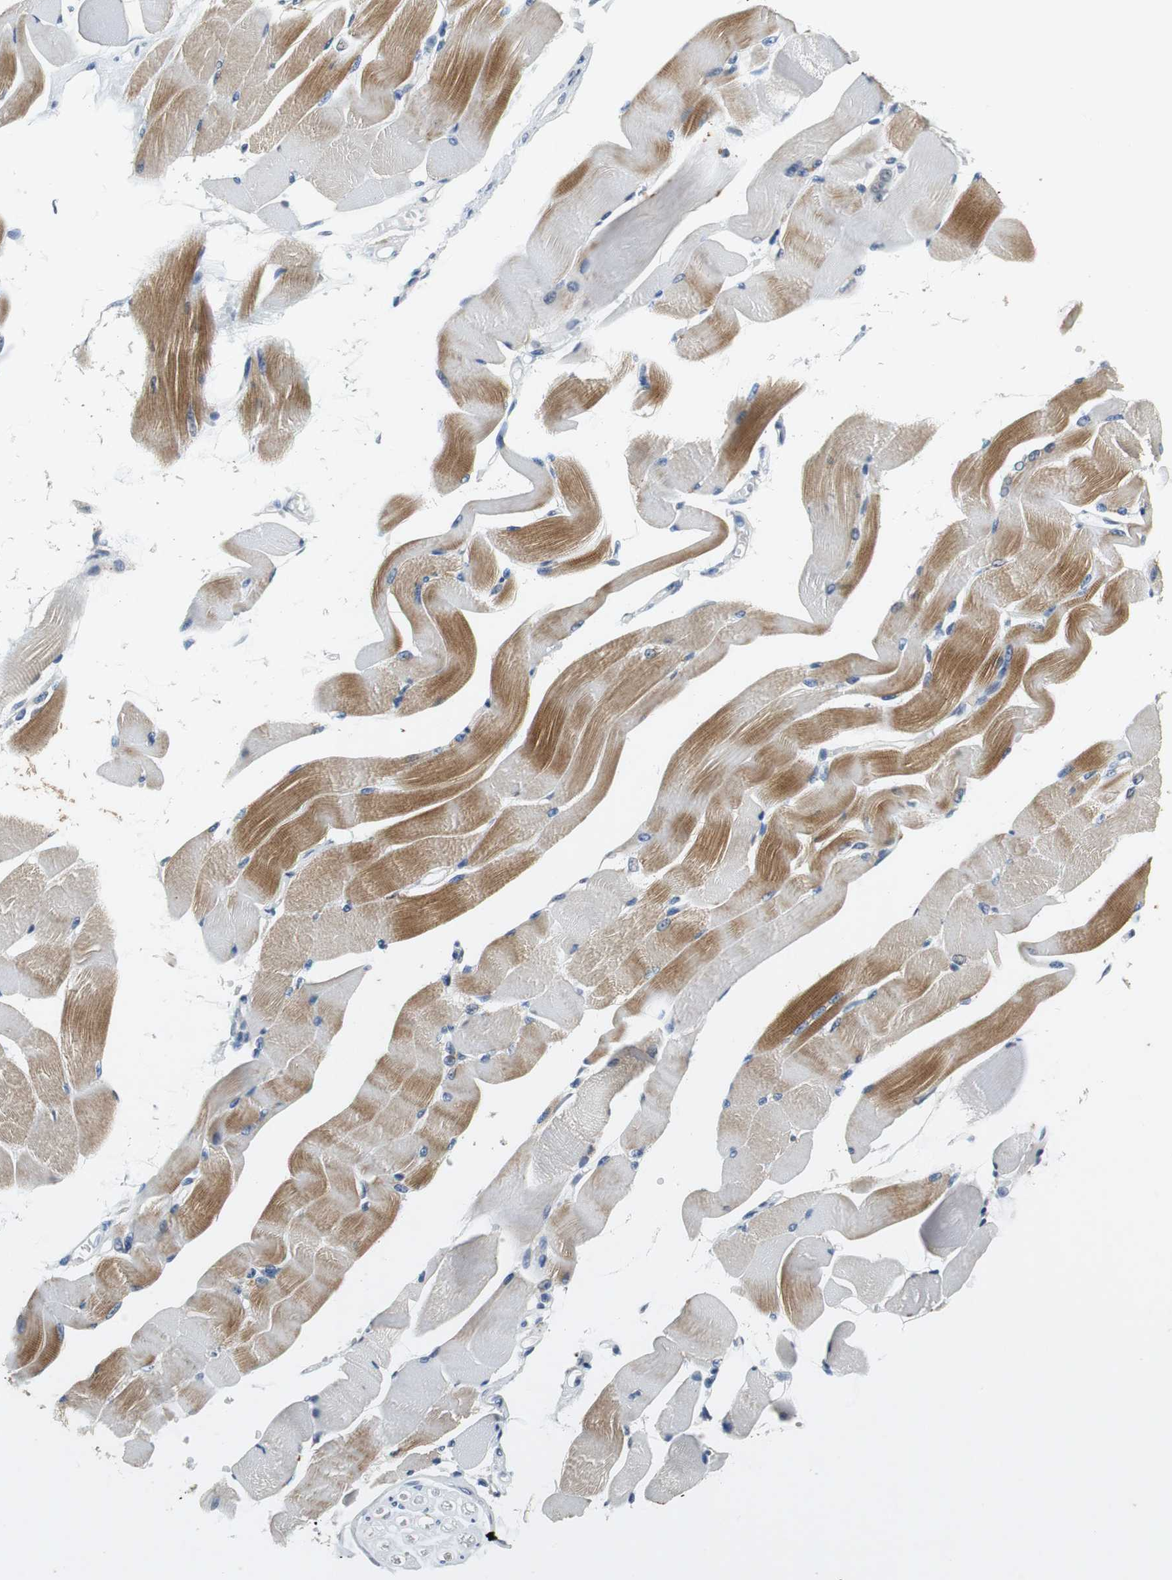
{"staining": {"intensity": "moderate", "quantity": "25%-75%", "location": "cytoplasmic/membranous"}, "tissue": "skeletal muscle", "cell_type": "Myocytes", "image_type": "normal", "snomed": [{"axis": "morphology", "description": "Normal tissue, NOS"}, {"axis": "topography", "description": "Skeletal muscle"}, {"axis": "topography", "description": "Peripheral nerve tissue"}], "caption": "High-magnification brightfield microscopy of benign skeletal muscle stained with DAB (3,3'-diaminobenzidine) (brown) and counterstained with hematoxylin (blue). myocytes exhibit moderate cytoplasmic/membranous staining is identified in about25%-75% of cells. The staining is performed using DAB brown chromogen to label protein expression. The nuclei are counter-stained blue using hematoxylin.", "gene": "GLCCI1", "patient": {"sex": "female", "age": 84}}